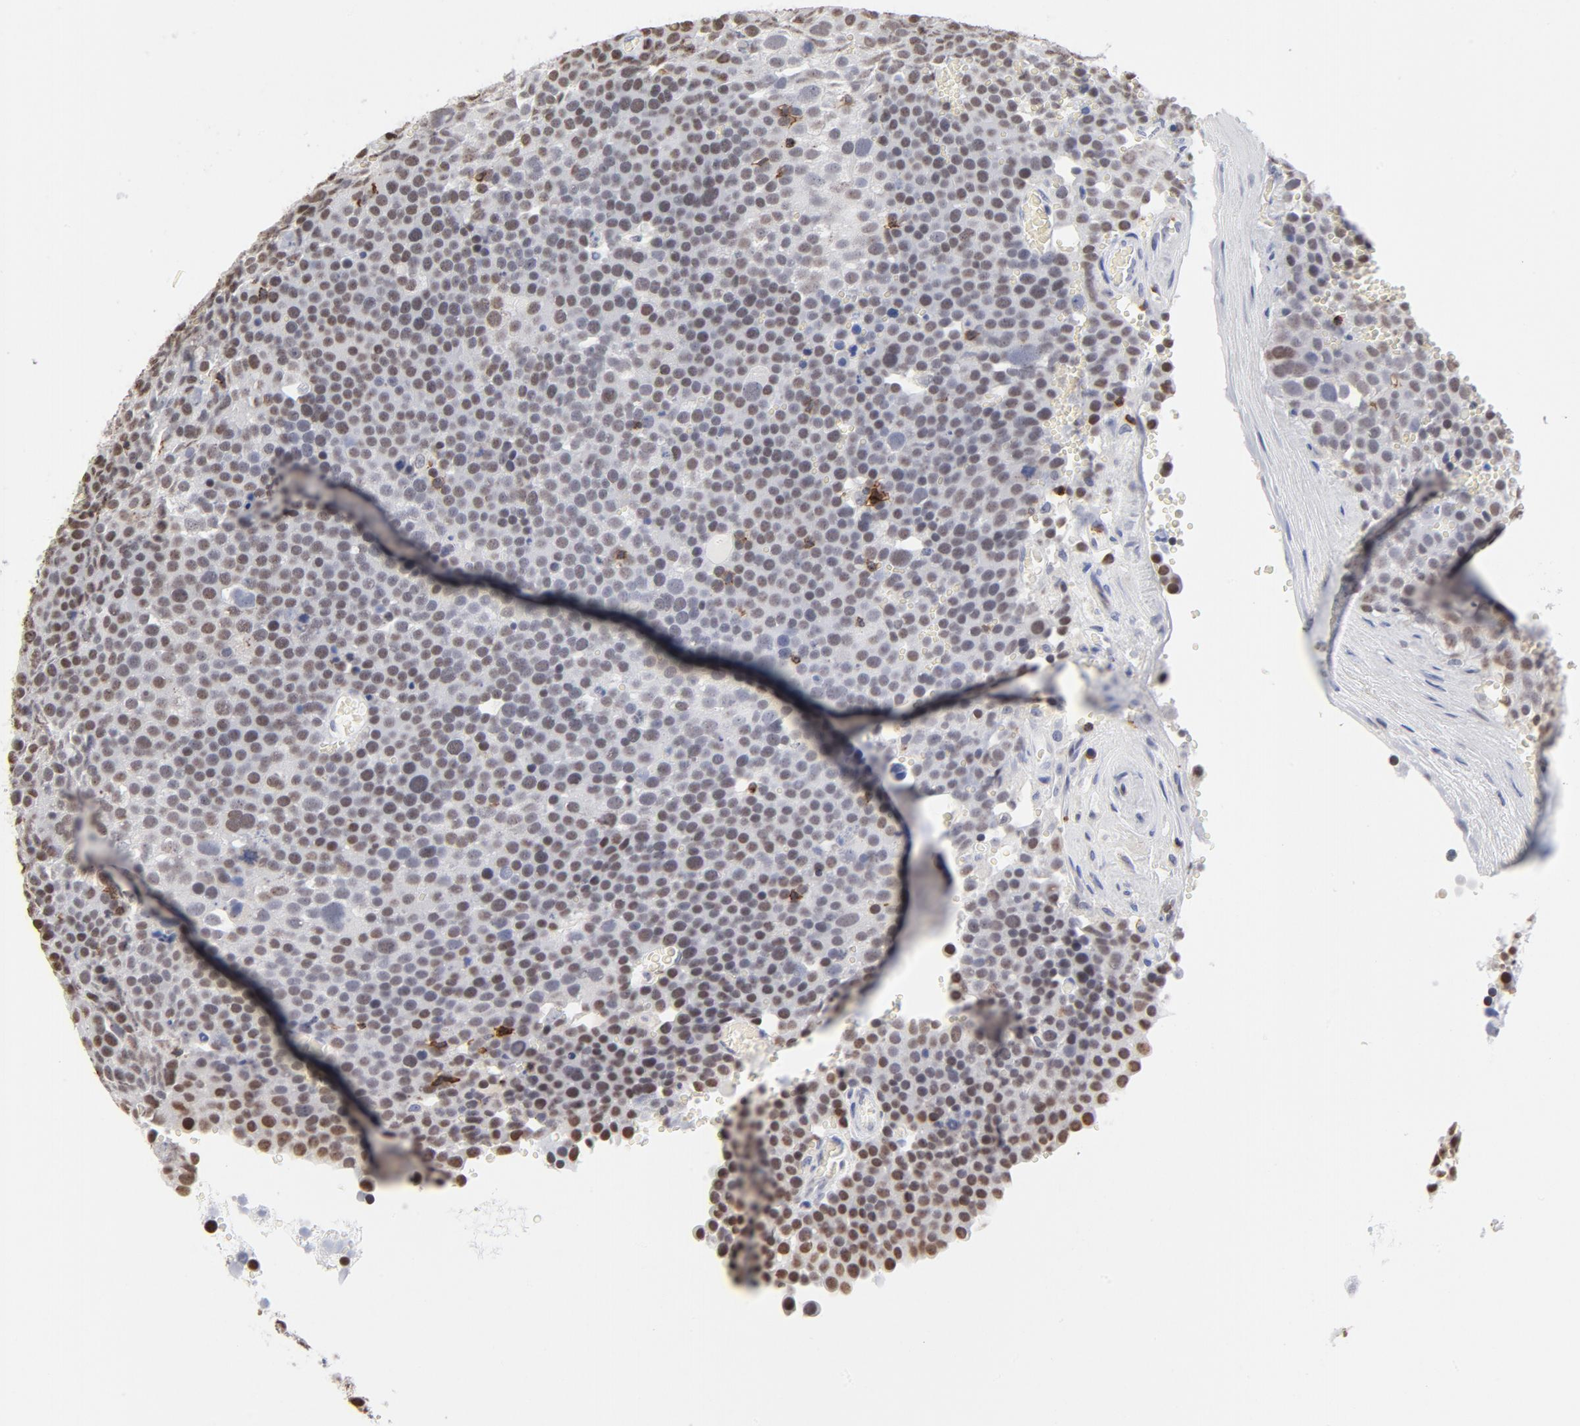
{"staining": {"intensity": "moderate", "quantity": "25%-75%", "location": "nuclear"}, "tissue": "testis cancer", "cell_type": "Tumor cells", "image_type": "cancer", "snomed": [{"axis": "morphology", "description": "Seminoma, NOS"}, {"axis": "topography", "description": "Testis"}], "caption": "Brown immunohistochemical staining in human testis cancer demonstrates moderate nuclear positivity in approximately 25%-75% of tumor cells.", "gene": "CD2", "patient": {"sex": "male", "age": 71}}